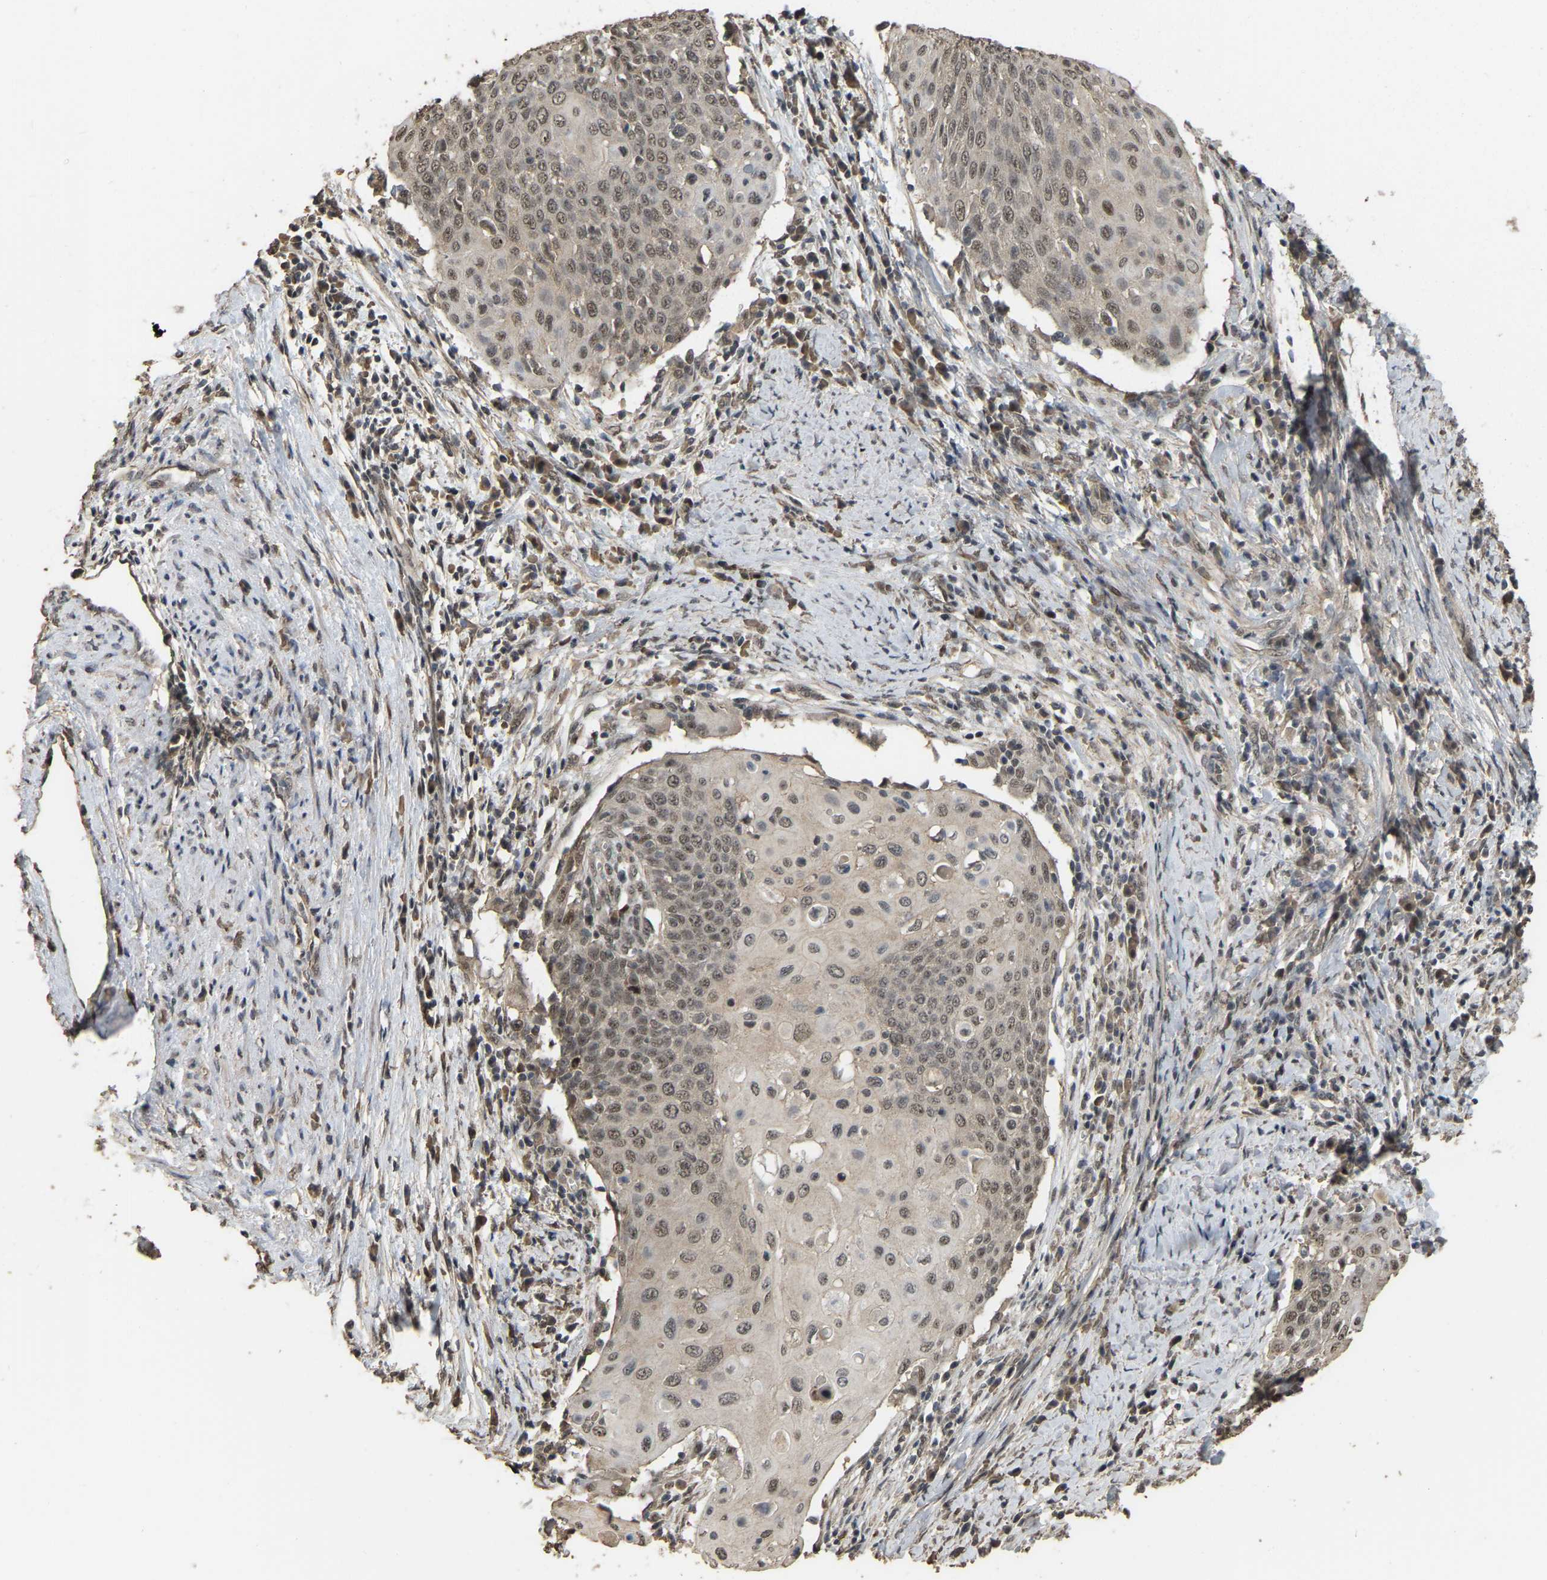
{"staining": {"intensity": "weak", "quantity": ">75%", "location": "nuclear"}, "tissue": "cervical cancer", "cell_type": "Tumor cells", "image_type": "cancer", "snomed": [{"axis": "morphology", "description": "Squamous cell carcinoma, NOS"}, {"axis": "topography", "description": "Cervix"}], "caption": "A brown stain shows weak nuclear positivity of a protein in squamous cell carcinoma (cervical) tumor cells.", "gene": "ARHGAP23", "patient": {"sex": "female", "age": 39}}